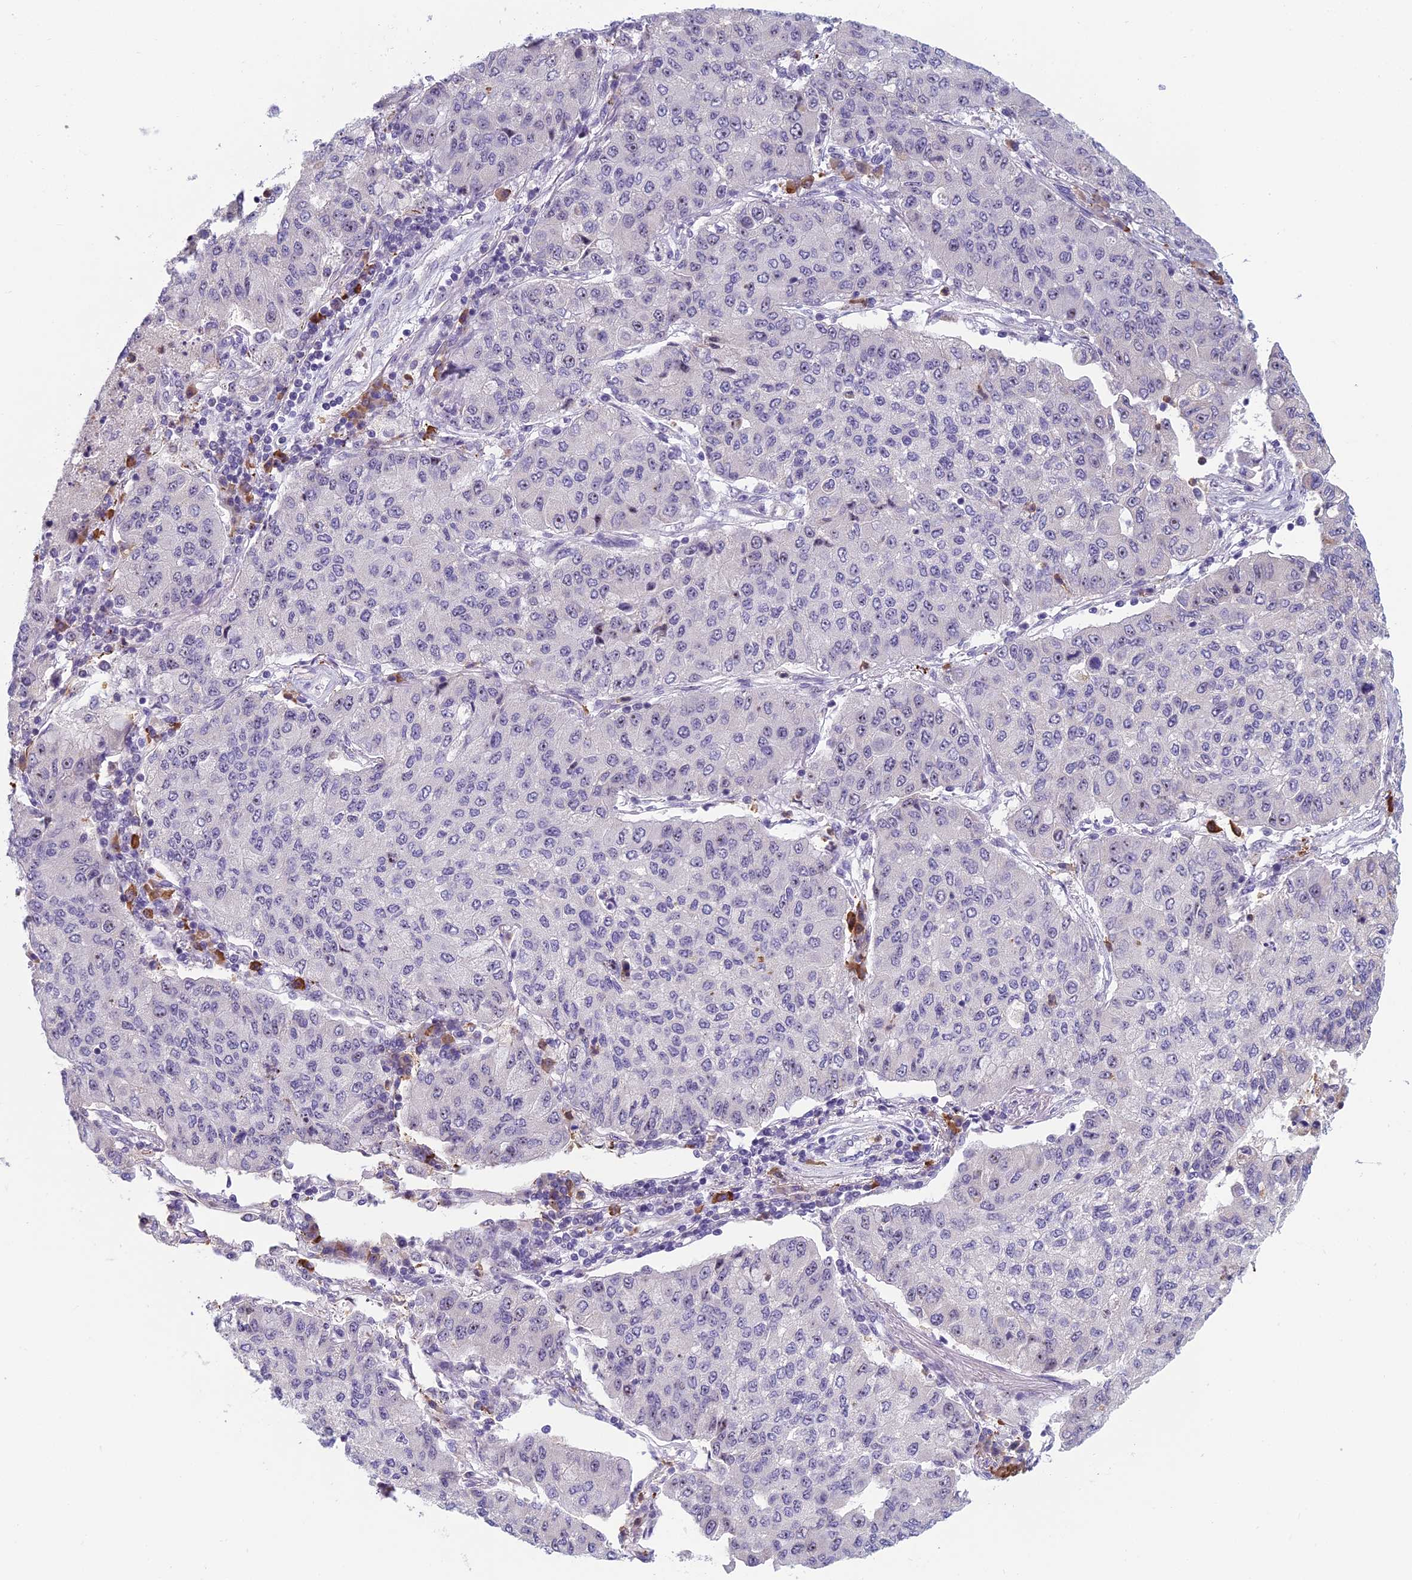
{"staining": {"intensity": "negative", "quantity": "none", "location": "none"}, "tissue": "lung cancer", "cell_type": "Tumor cells", "image_type": "cancer", "snomed": [{"axis": "morphology", "description": "Squamous cell carcinoma, NOS"}, {"axis": "topography", "description": "Lung"}], "caption": "A histopathology image of human lung cancer (squamous cell carcinoma) is negative for staining in tumor cells.", "gene": "NOC2L", "patient": {"sex": "male", "age": 74}}